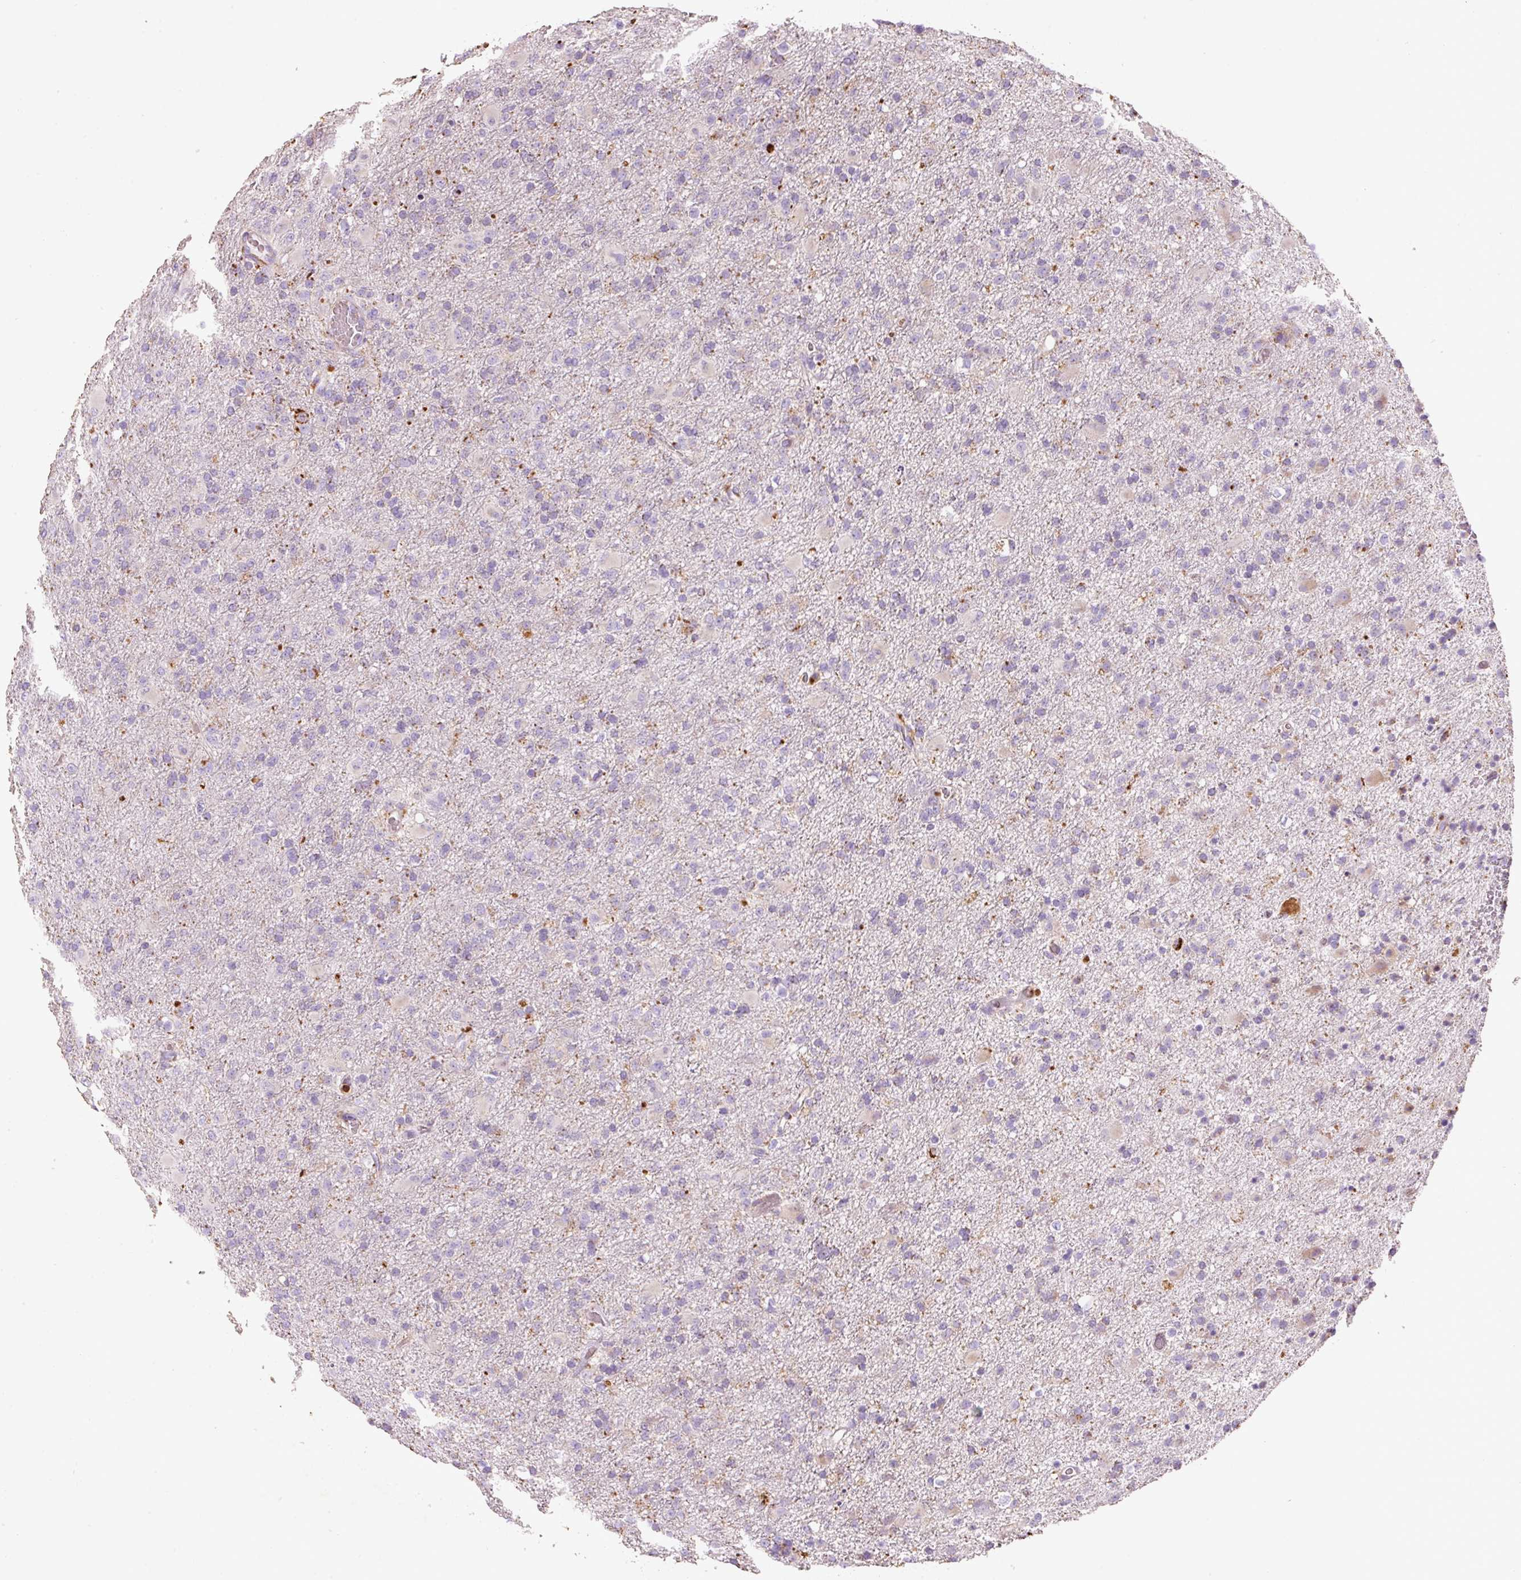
{"staining": {"intensity": "negative", "quantity": "none", "location": "none"}, "tissue": "glioma", "cell_type": "Tumor cells", "image_type": "cancer", "snomed": [{"axis": "morphology", "description": "Glioma, malignant, Low grade"}, {"axis": "topography", "description": "Brain"}], "caption": "IHC image of human glioma stained for a protein (brown), which shows no positivity in tumor cells.", "gene": "TMC8", "patient": {"sex": "male", "age": 65}}